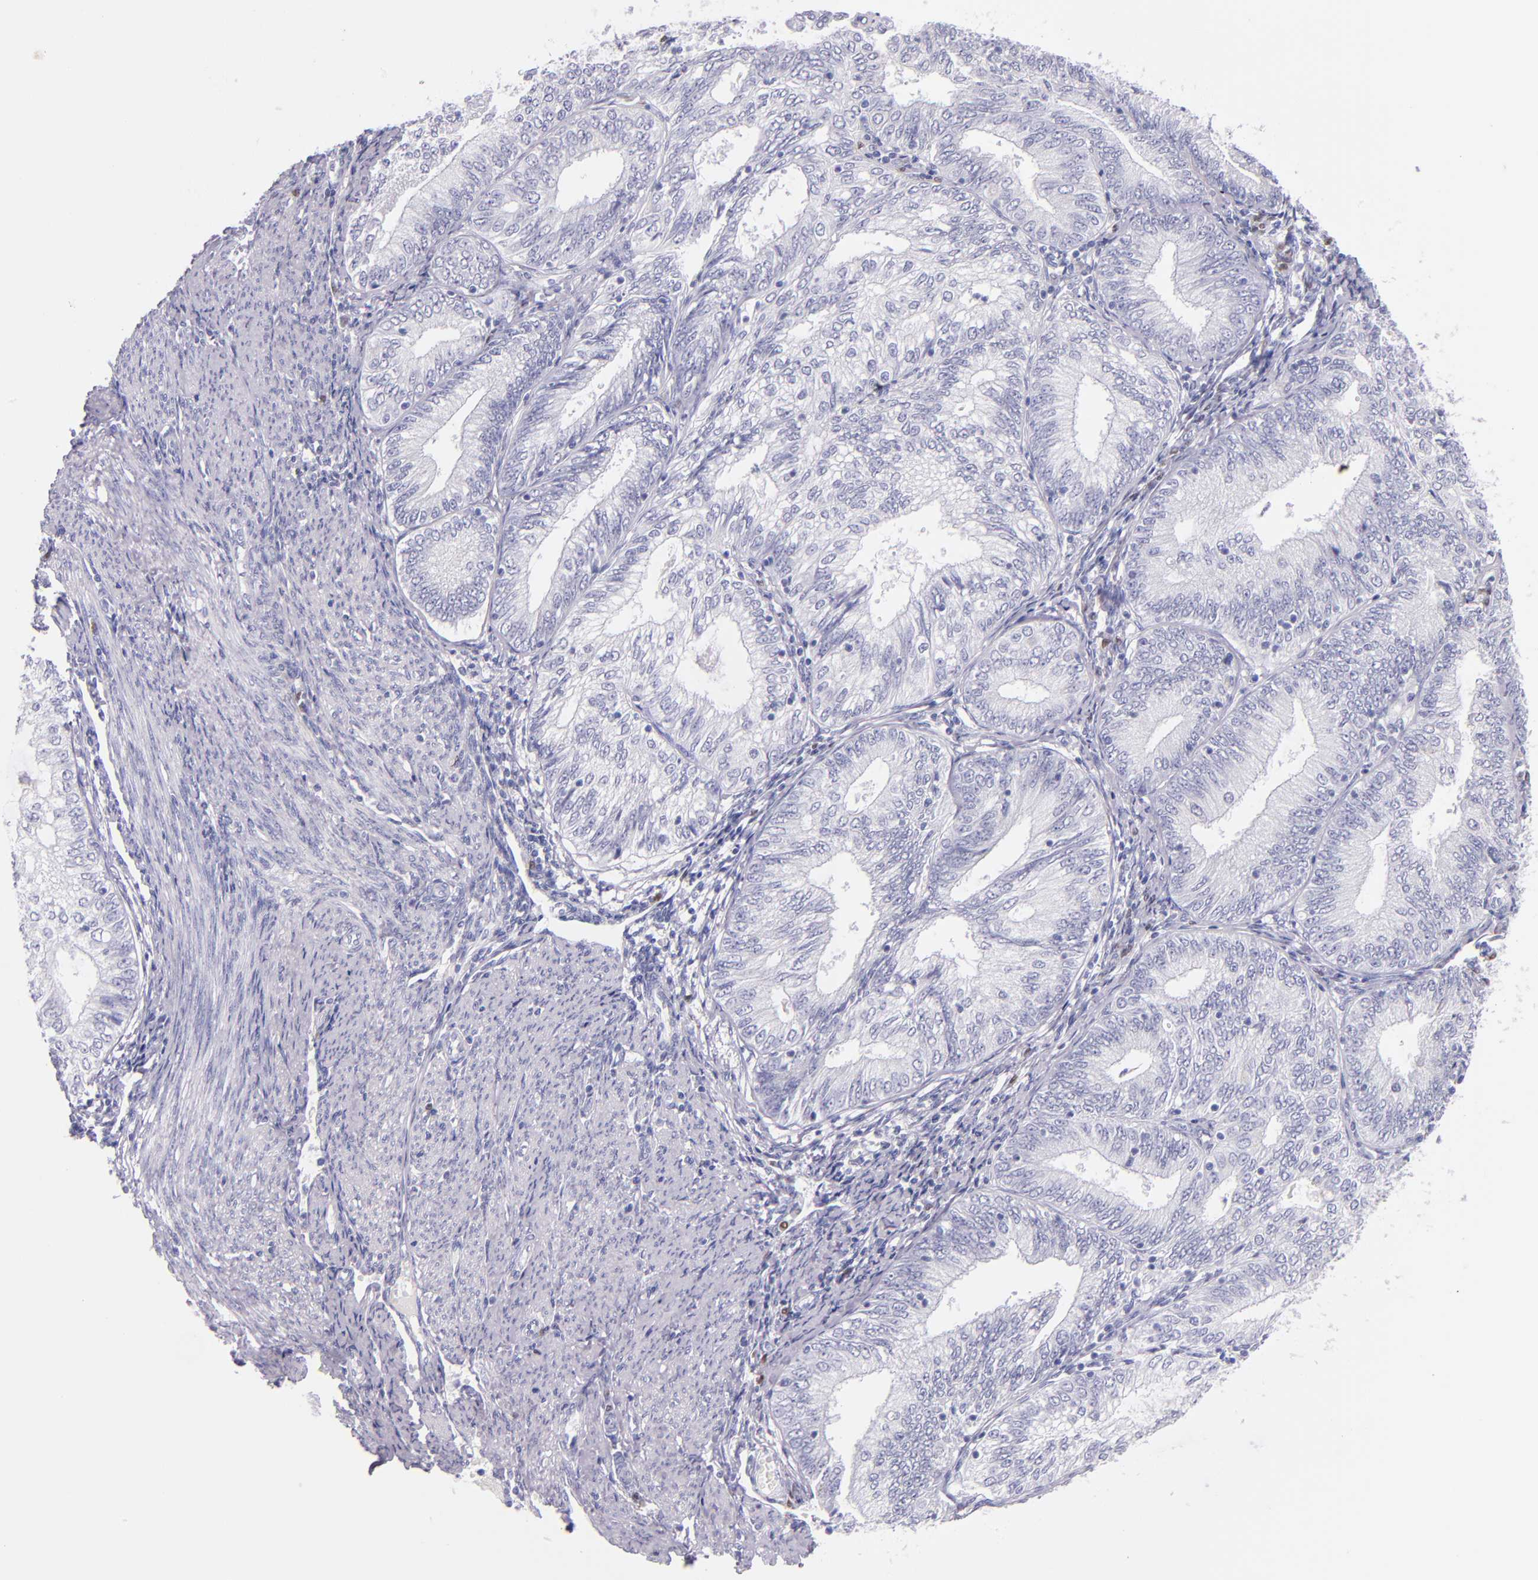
{"staining": {"intensity": "negative", "quantity": "none", "location": "none"}, "tissue": "endometrial cancer", "cell_type": "Tumor cells", "image_type": "cancer", "snomed": [{"axis": "morphology", "description": "Adenocarcinoma, NOS"}, {"axis": "topography", "description": "Endometrium"}], "caption": "This is an IHC micrograph of endometrial adenocarcinoma. There is no positivity in tumor cells.", "gene": "IRF4", "patient": {"sex": "female", "age": 69}}